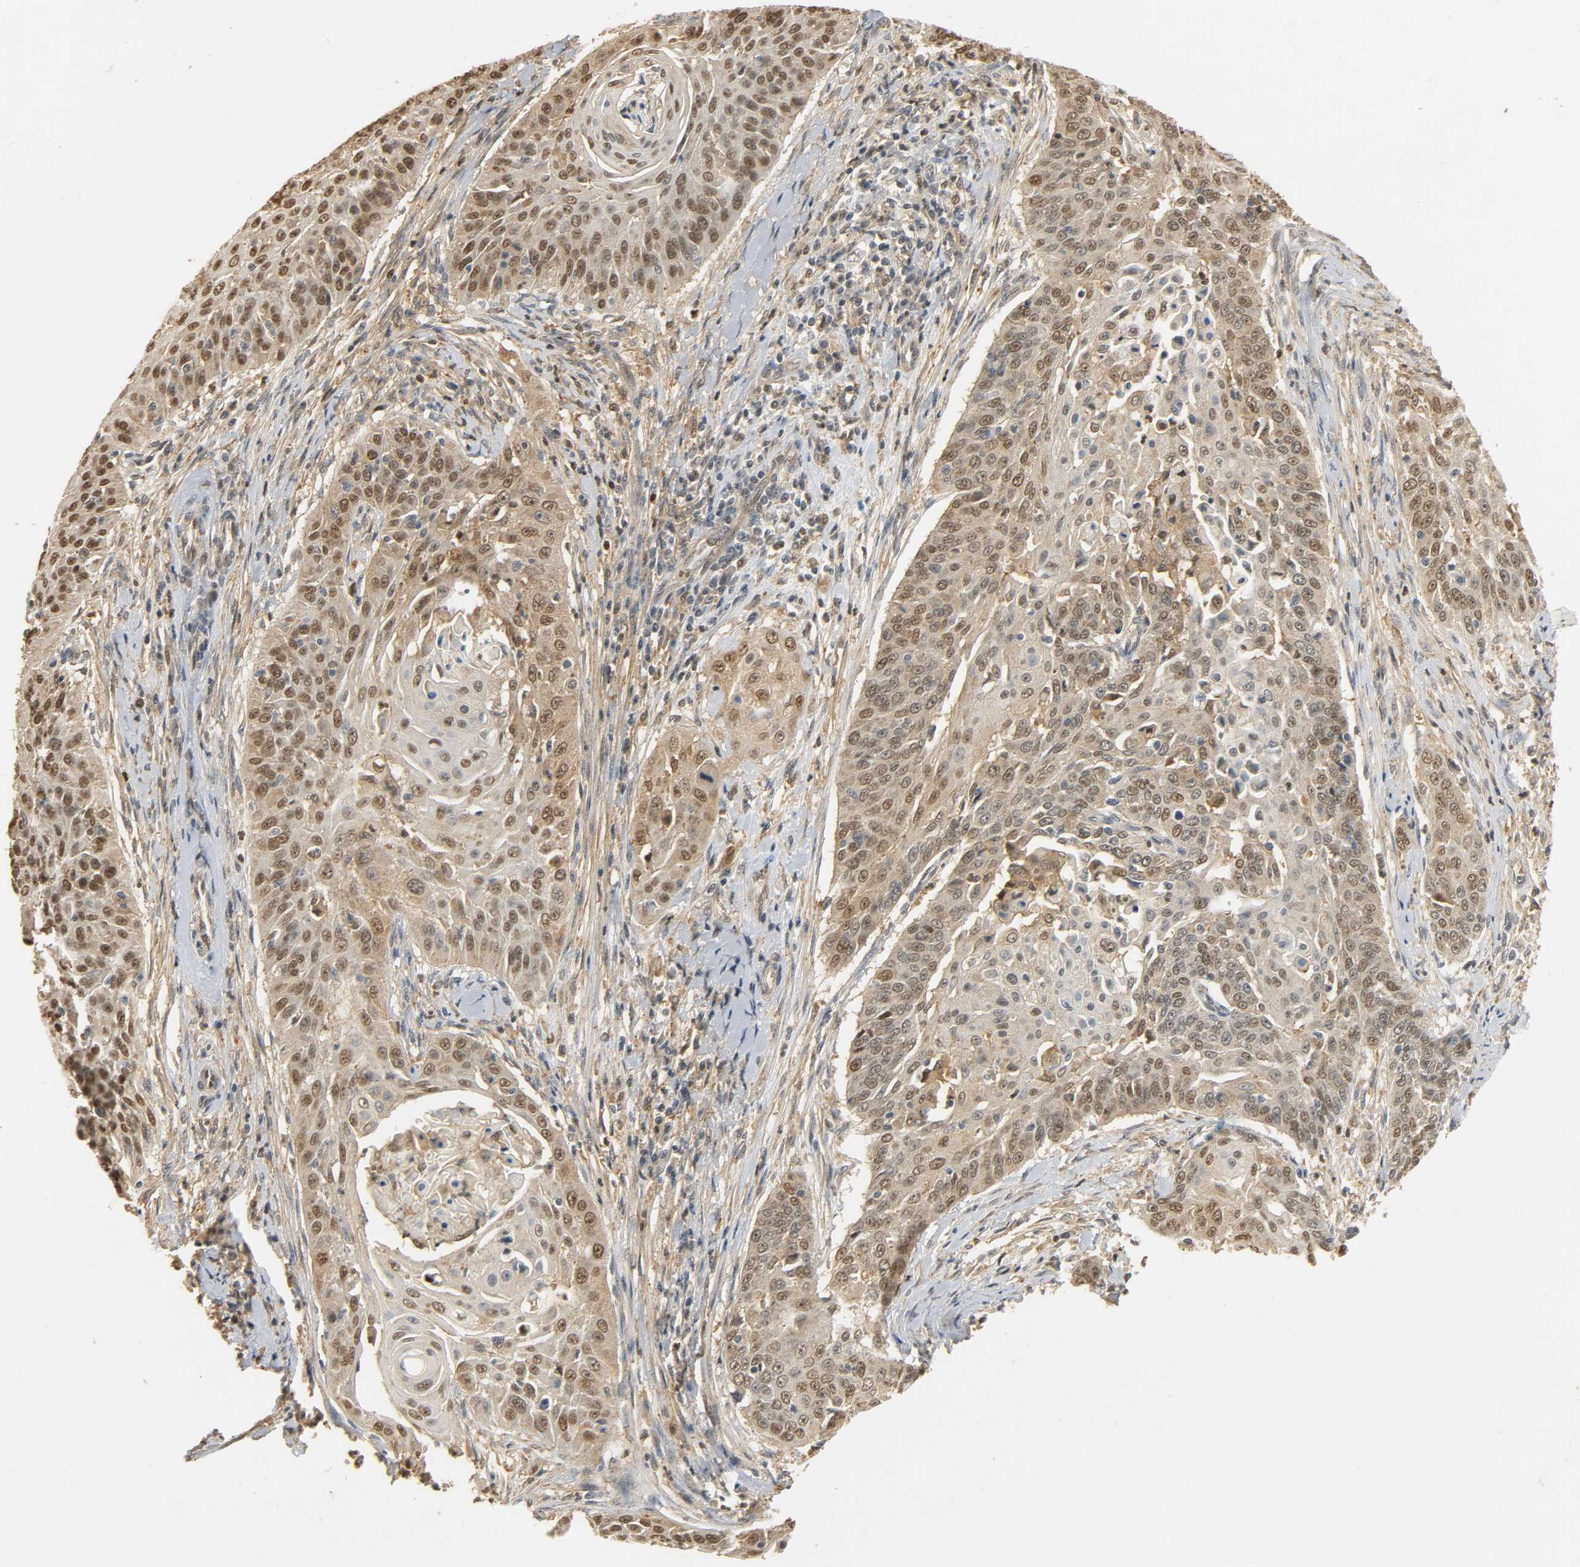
{"staining": {"intensity": "moderate", "quantity": ">75%", "location": "cytoplasmic/membranous,nuclear"}, "tissue": "cervical cancer", "cell_type": "Tumor cells", "image_type": "cancer", "snomed": [{"axis": "morphology", "description": "Squamous cell carcinoma, NOS"}, {"axis": "topography", "description": "Cervix"}], "caption": "Immunohistochemical staining of human squamous cell carcinoma (cervical) reveals medium levels of moderate cytoplasmic/membranous and nuclear protein positivity in approximately >75% of tumor cells.", "gene": "ZFPM2", "patient": {"sex": "female", "age": 33}}